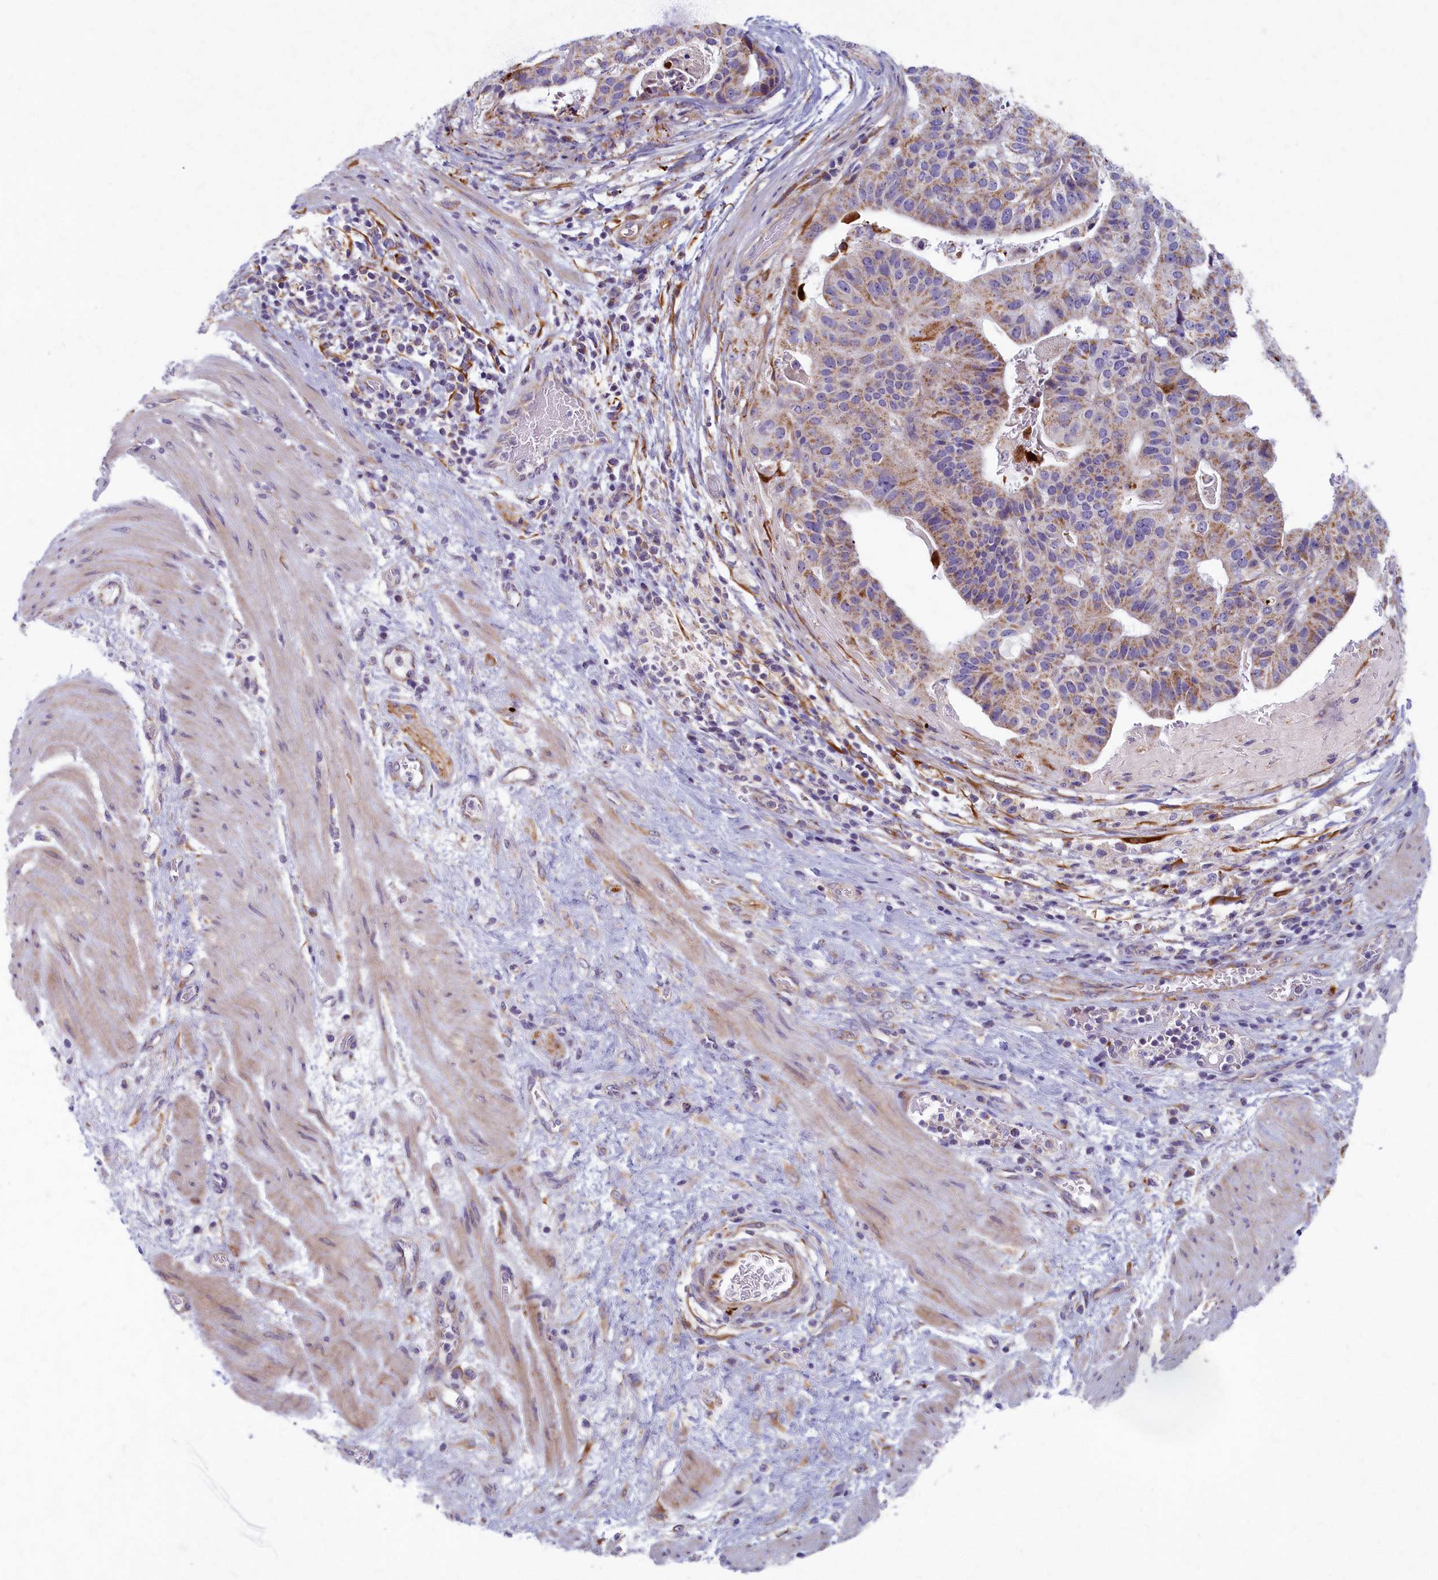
{"staining": {"intensity": "moderate", "quantity": "<25%", "location": "cytoplasmic/membranous"}, "tissue": "stomach cancer", "cell_type": "Tumor cells", "image_type": "cancer", "snomed": [{"axis": "morphology", "description": "Adenocarcinoma, NOS"}, {"axis": "topography", "description": "Stomach"}], "caption": "Approximately <25% of tumor cells in human adenocarcinoma (stomach) reveal moderate cytoplasmic/membranous protein staining as visualized by brown immunohistochemical staining.", "gene": "MRPS25", "patient": {"sex": "male", "age": 48}}